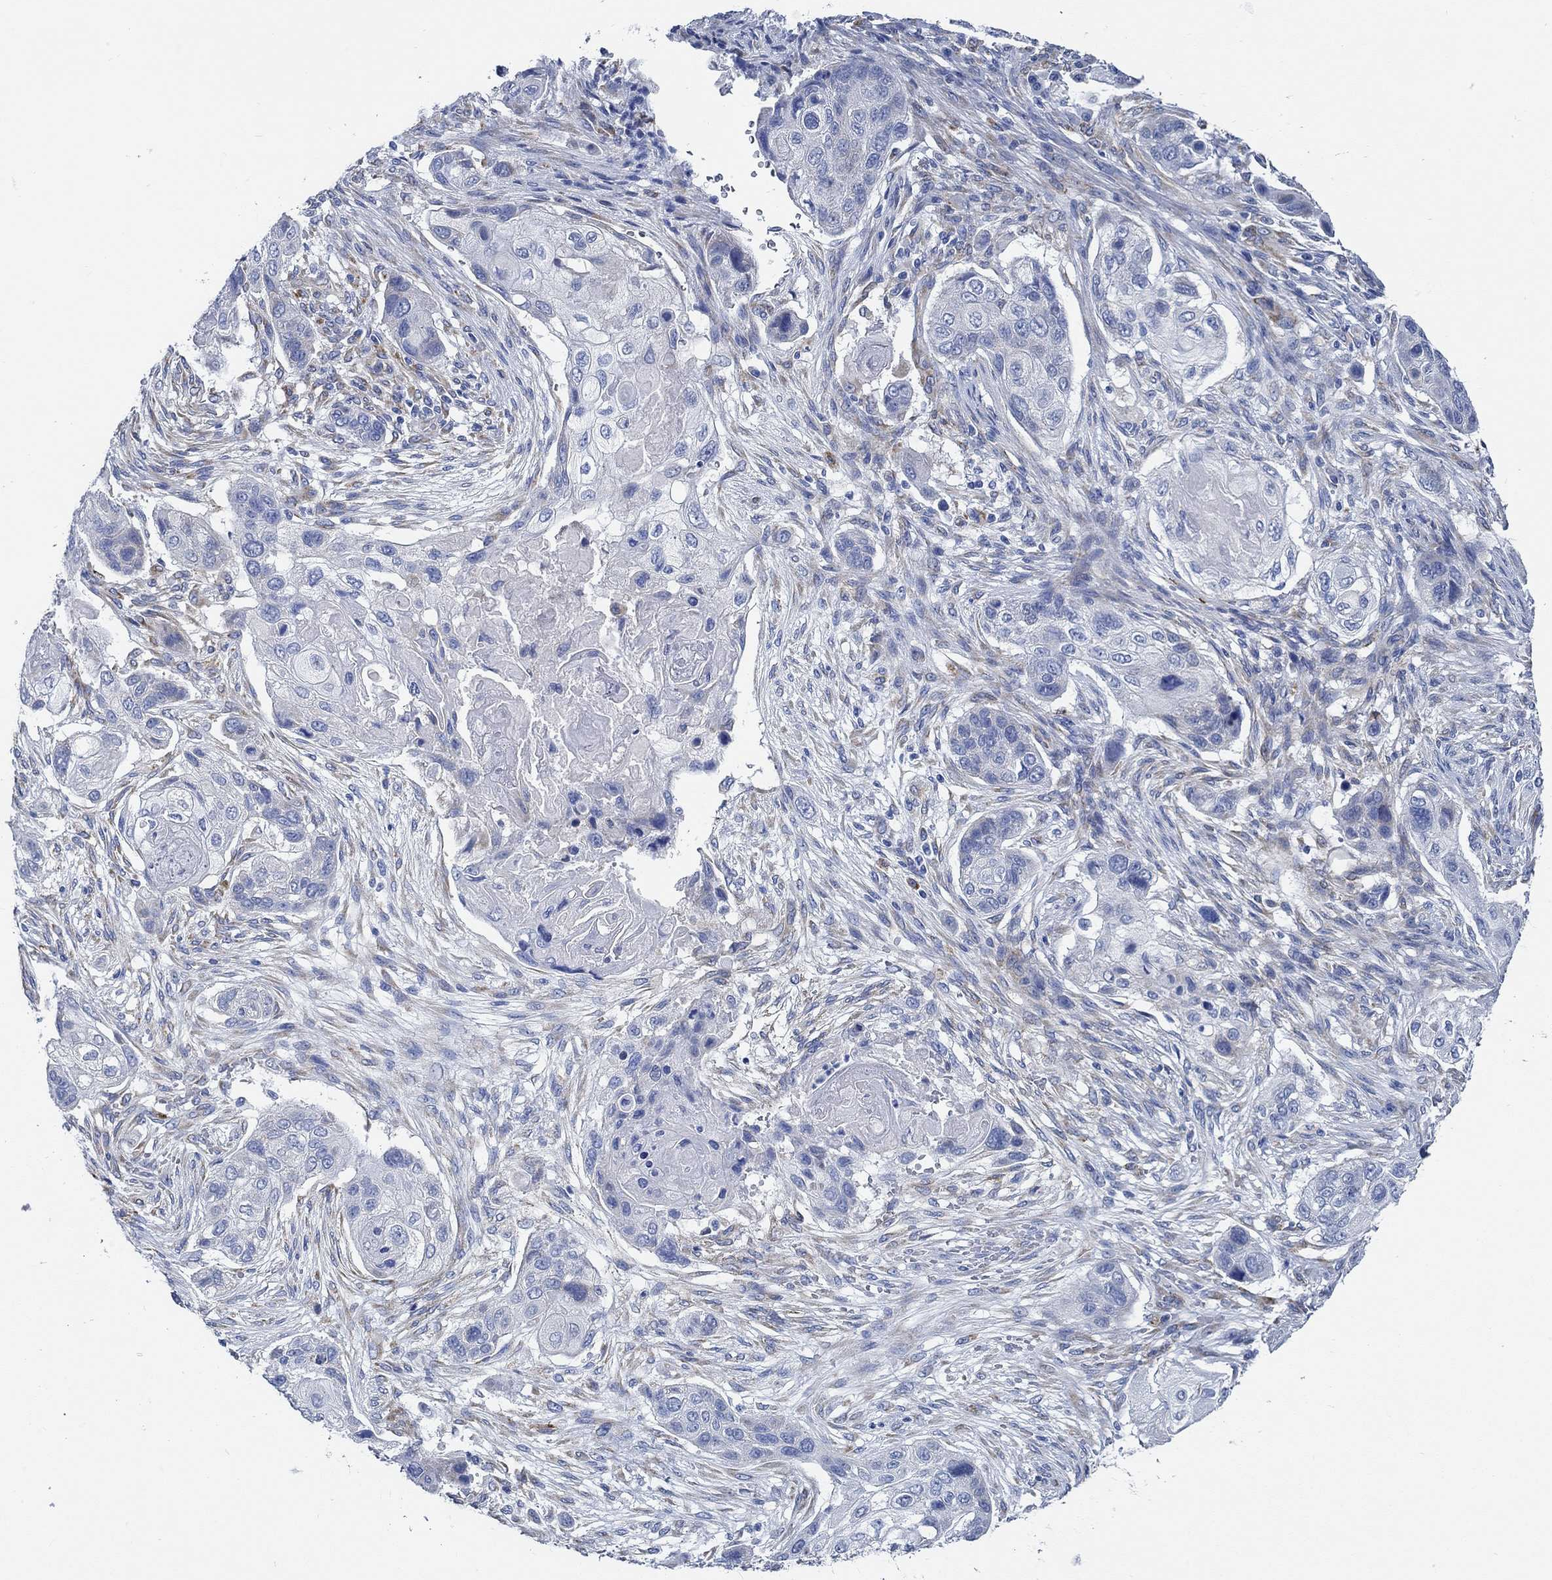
{"staining": {"intensity": "negative", "quantity": "none", "location": "none"}, "tissue": "lung cancer", "cell_type": "Tumor cells", "image_type": "cancer", "snomed": [{"axis": "morphology", "description": "Normal tissue, NOS"}, {"axis": "morphology", "description": "Squamous cell carcinoma, NOS"}, {"axis": "topography", "description": "Bronchus"}, {"axis": "topography", "description": "Lung"}], "caption": "High power microscopy image of an immunohistochemistry (IHC) photomicrograph of lung cancer (squamous cell carcinoma), revealing no significant staining in tumor cells.", "gene": "HECW2", "patient": {"sex": "male", "age": 69}}